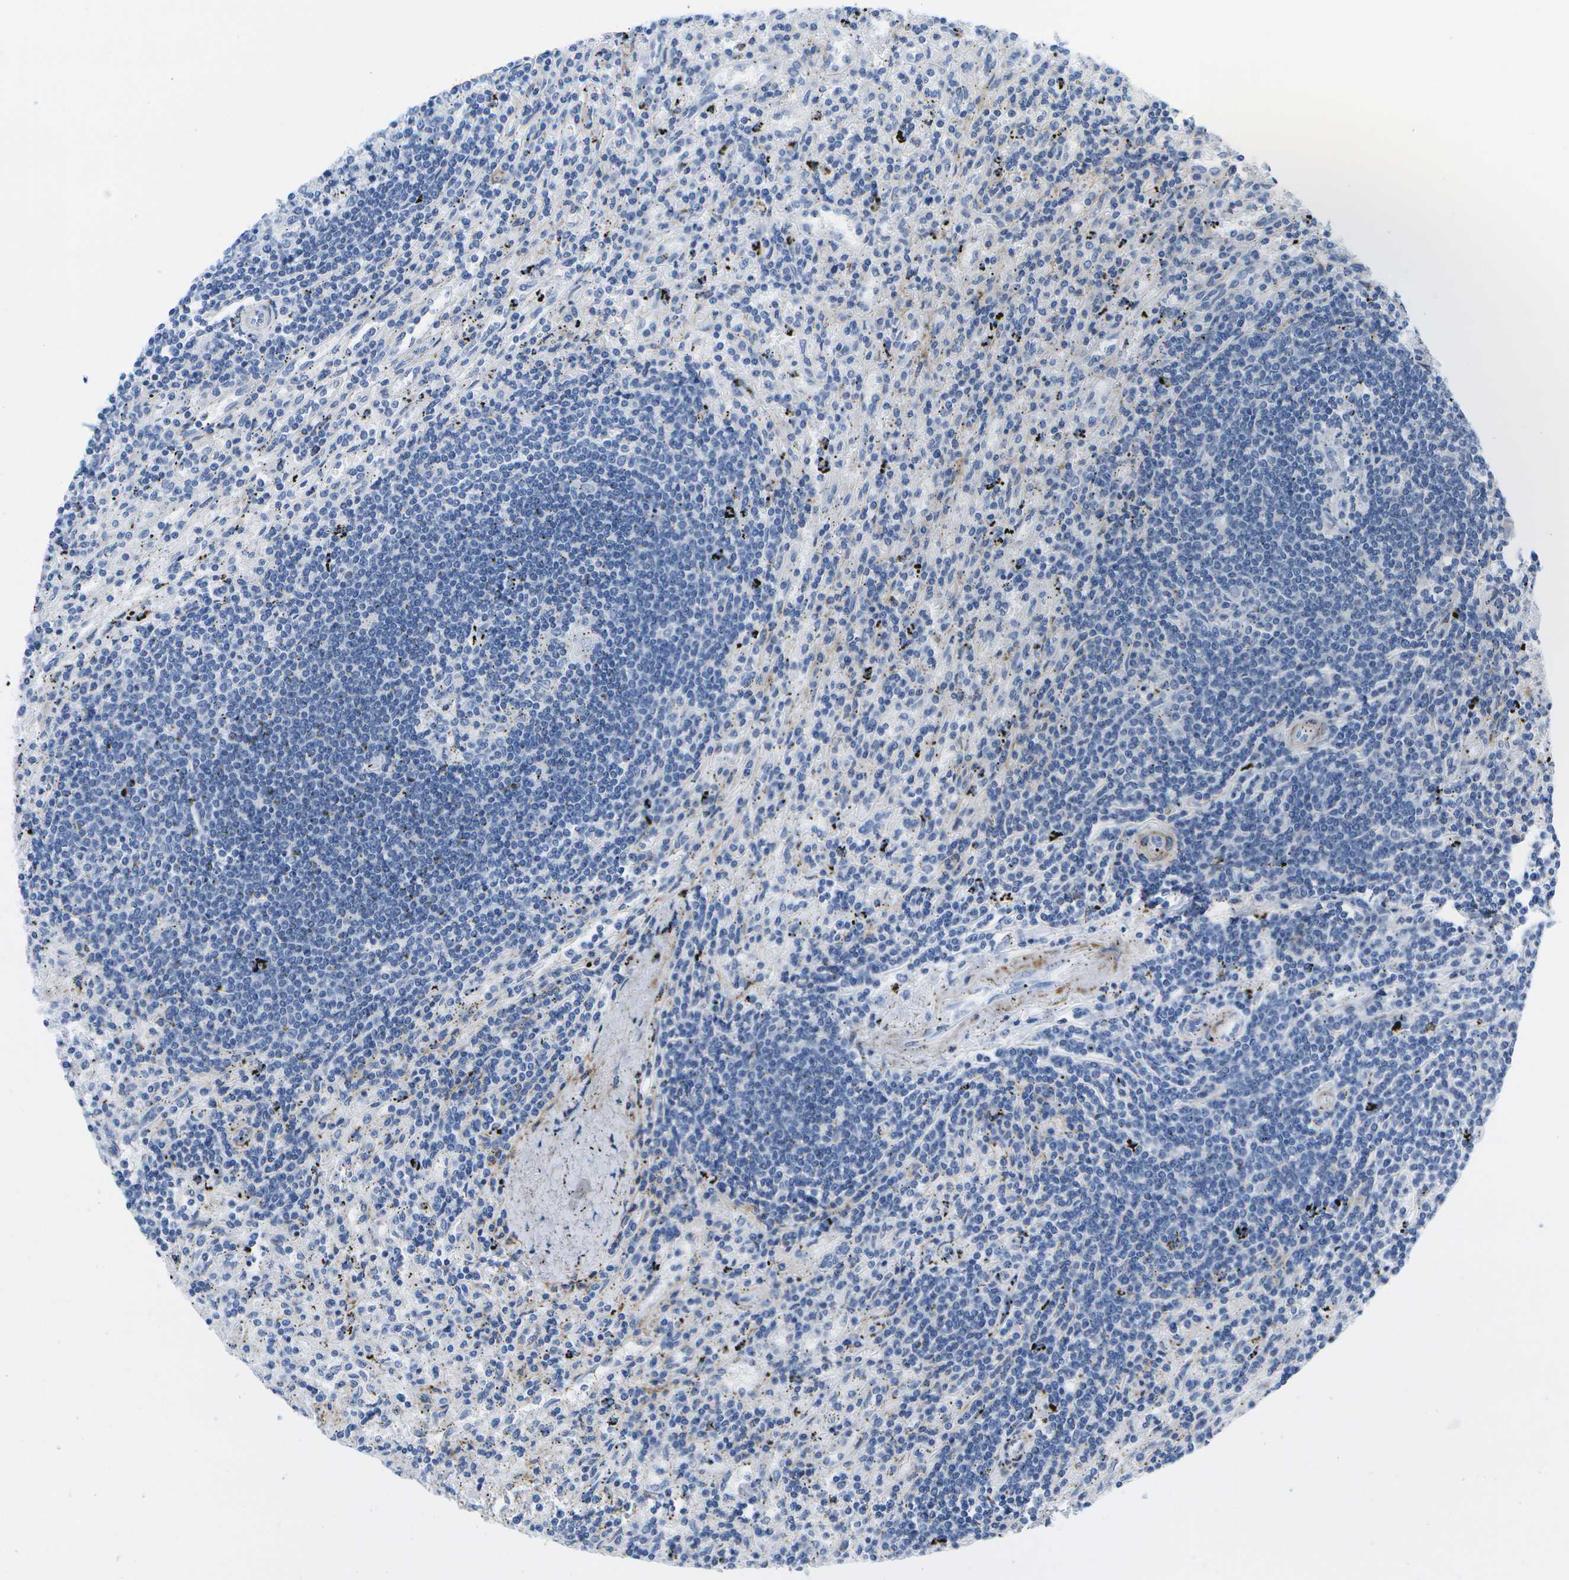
{"staining": {"intensity": "negative", "quantity": "none", "location": "none"}, "tissue": "lymphoma", "cell_type": "Tumor cells", "image_type": "cancer", "snomed": [{"axis": "morphology", "description": "Malignant lymphoma, non-Hodgkin's type, Low grade"}, {"axis": "topography", "description": "Spleen"}], "caption": "IHC histopathology image of neoplastic tissue: malignant lymphoma, non-Hodgkin's type (low-grade) stained with DAB demonstrates no significant protein staining in tumor cells. (Brightfield microscopy of DAB (3,3'-diaminobenzidine) immunohistochemistry (IHC) at high magnification).", "gene": "ADGRG6", "patient": {"sex": "male", "age": 76}}